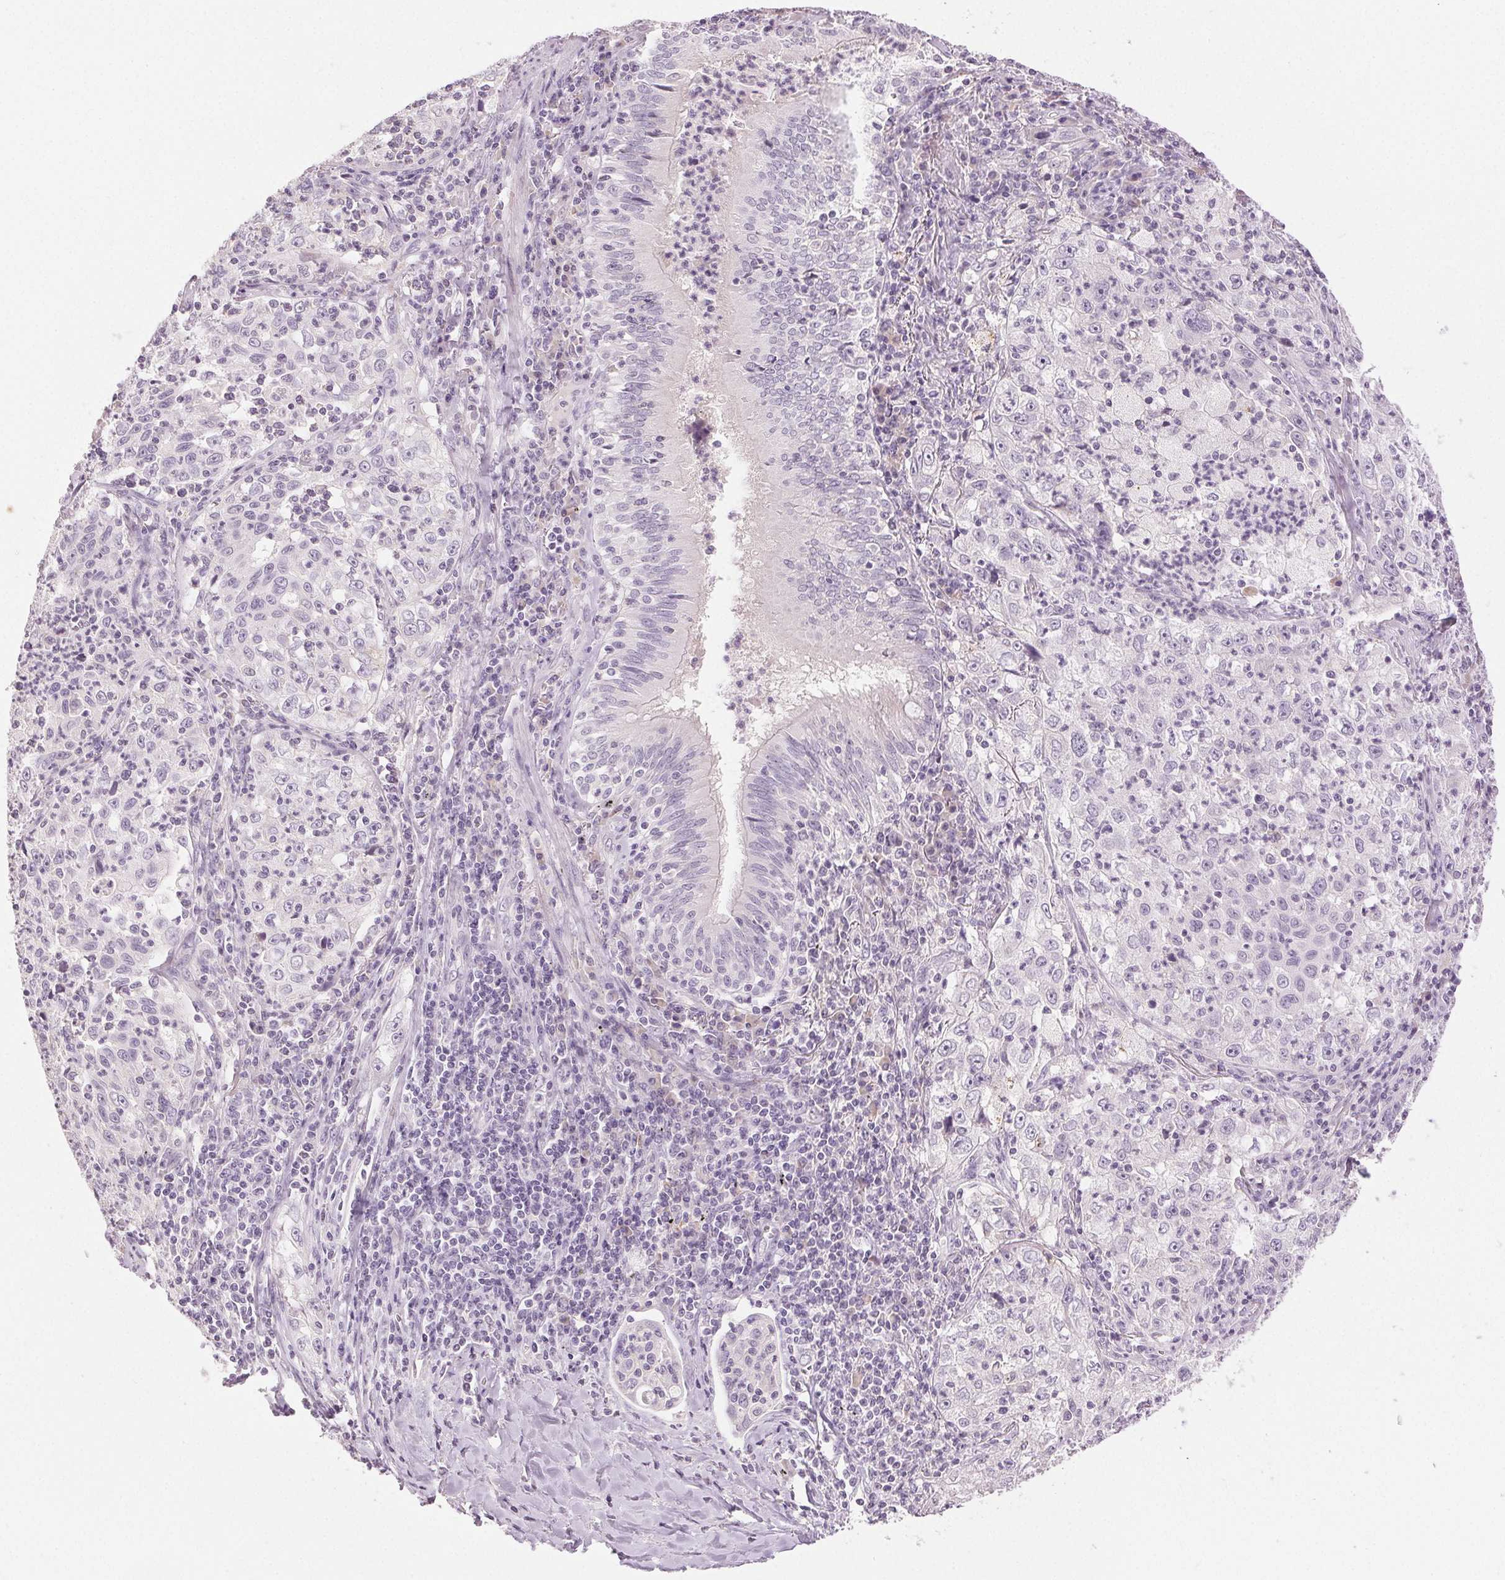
{"staining": {"intensity": "negative", "quantity": "none", "location": "none"}, "tissue": "lung cancer", "cell_type": "Tumor cells", "image_type": "cancer", "snomed": [{"axis": "morphology", "description": "Squamous cell carcinoma, NOS"}, {"axis": "topography", "description": "Lung"}], "caption": "This is a photomicrograph of IHC staining of lung squamous cell carcinoma, which shows no staining in tumor cells.", "gene": "DSG3", "patient": {"sex": "male", "age": 71}}